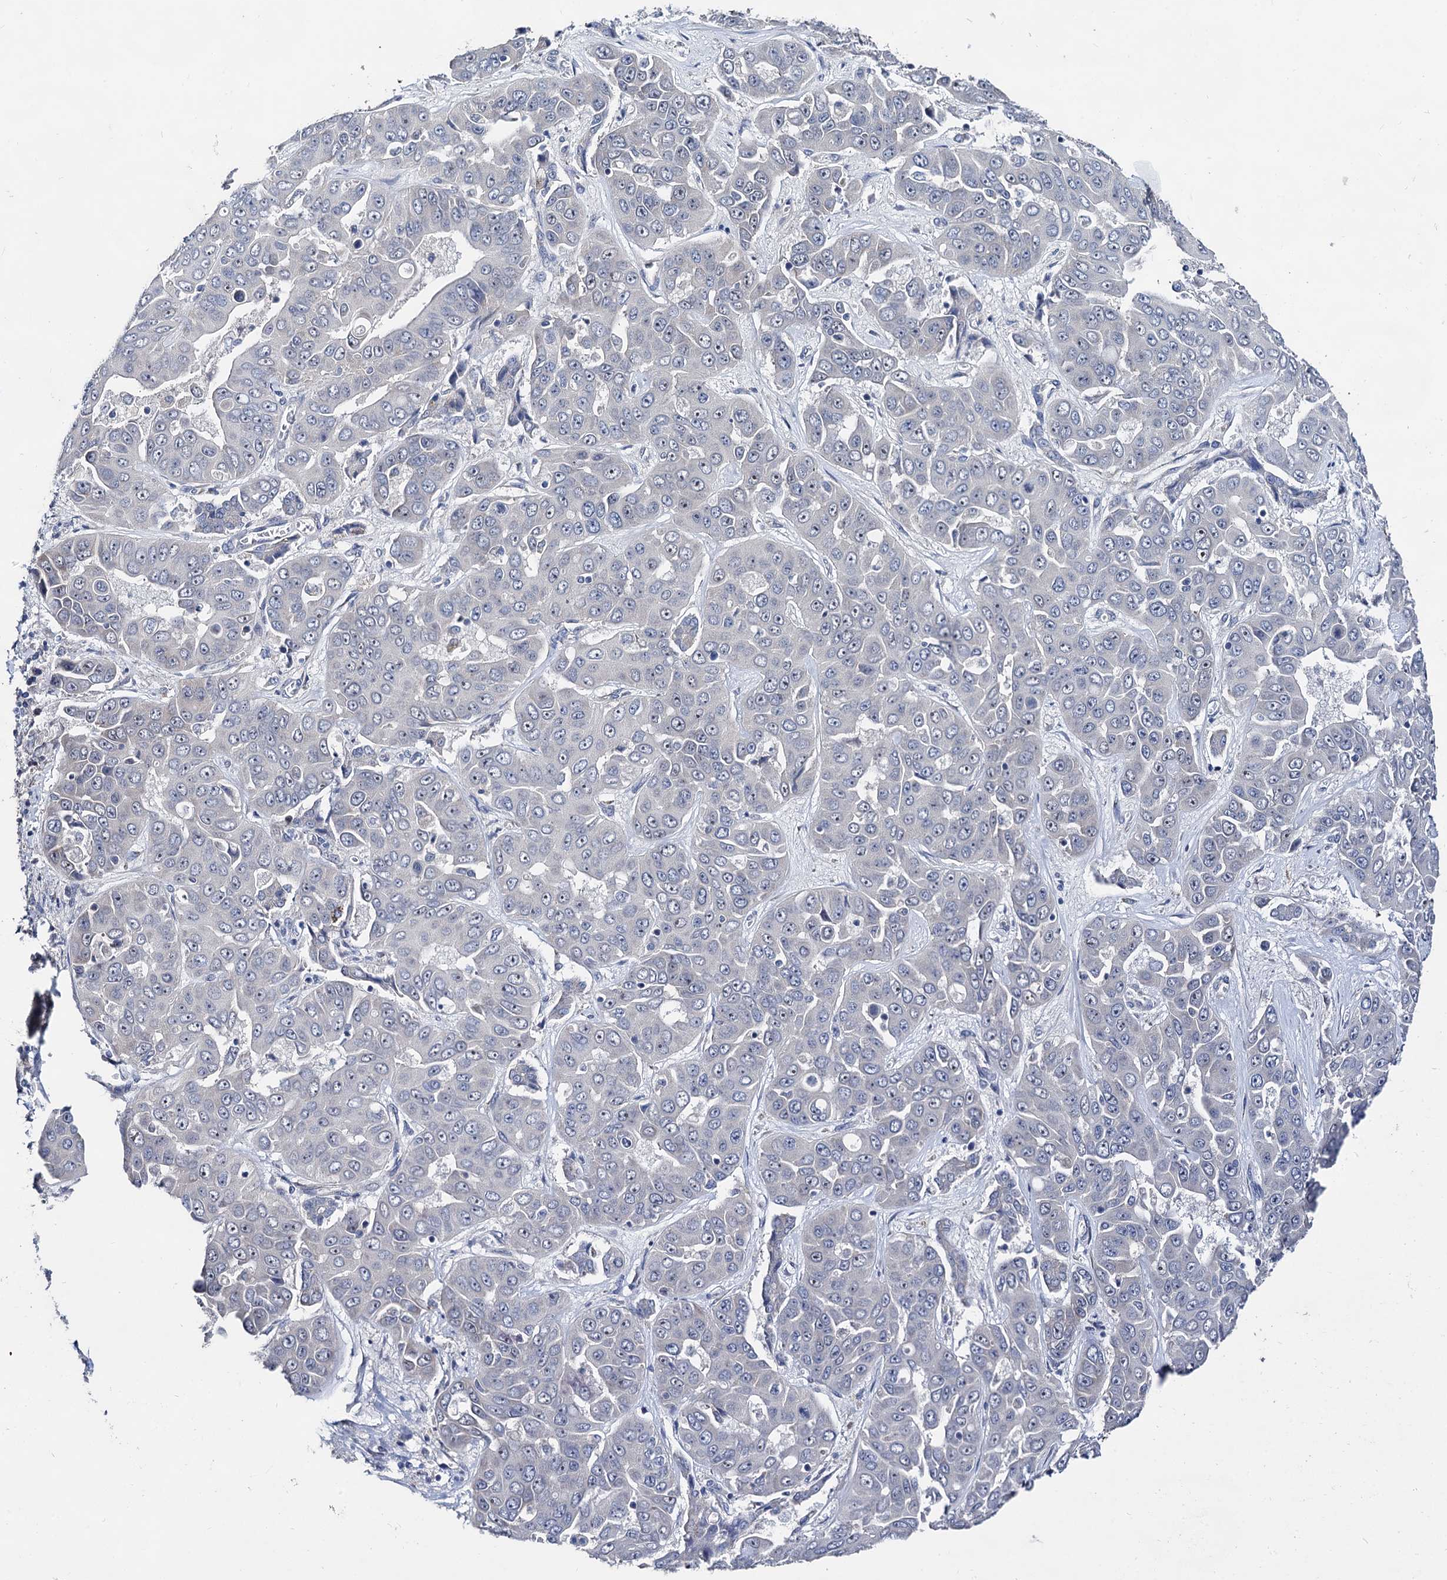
{"staining": {"intensity": "negative", "quantity": "none", "location": "none"}, "tissue": "liver cancer", "cell_type": "Tumor cells", "image_type": "cancer", "snomed": [{"axis": "morphology", "description": "Cholangiocarcinoma"}, {"axis": "topography", "description": "Liver"}], "caption": "The photomicrograph reveals no staining of tumor cells in liver cholangiocarcinoma.", "gene": "CAPRIN2", "patient": {"sex": "female", "age": 52}}